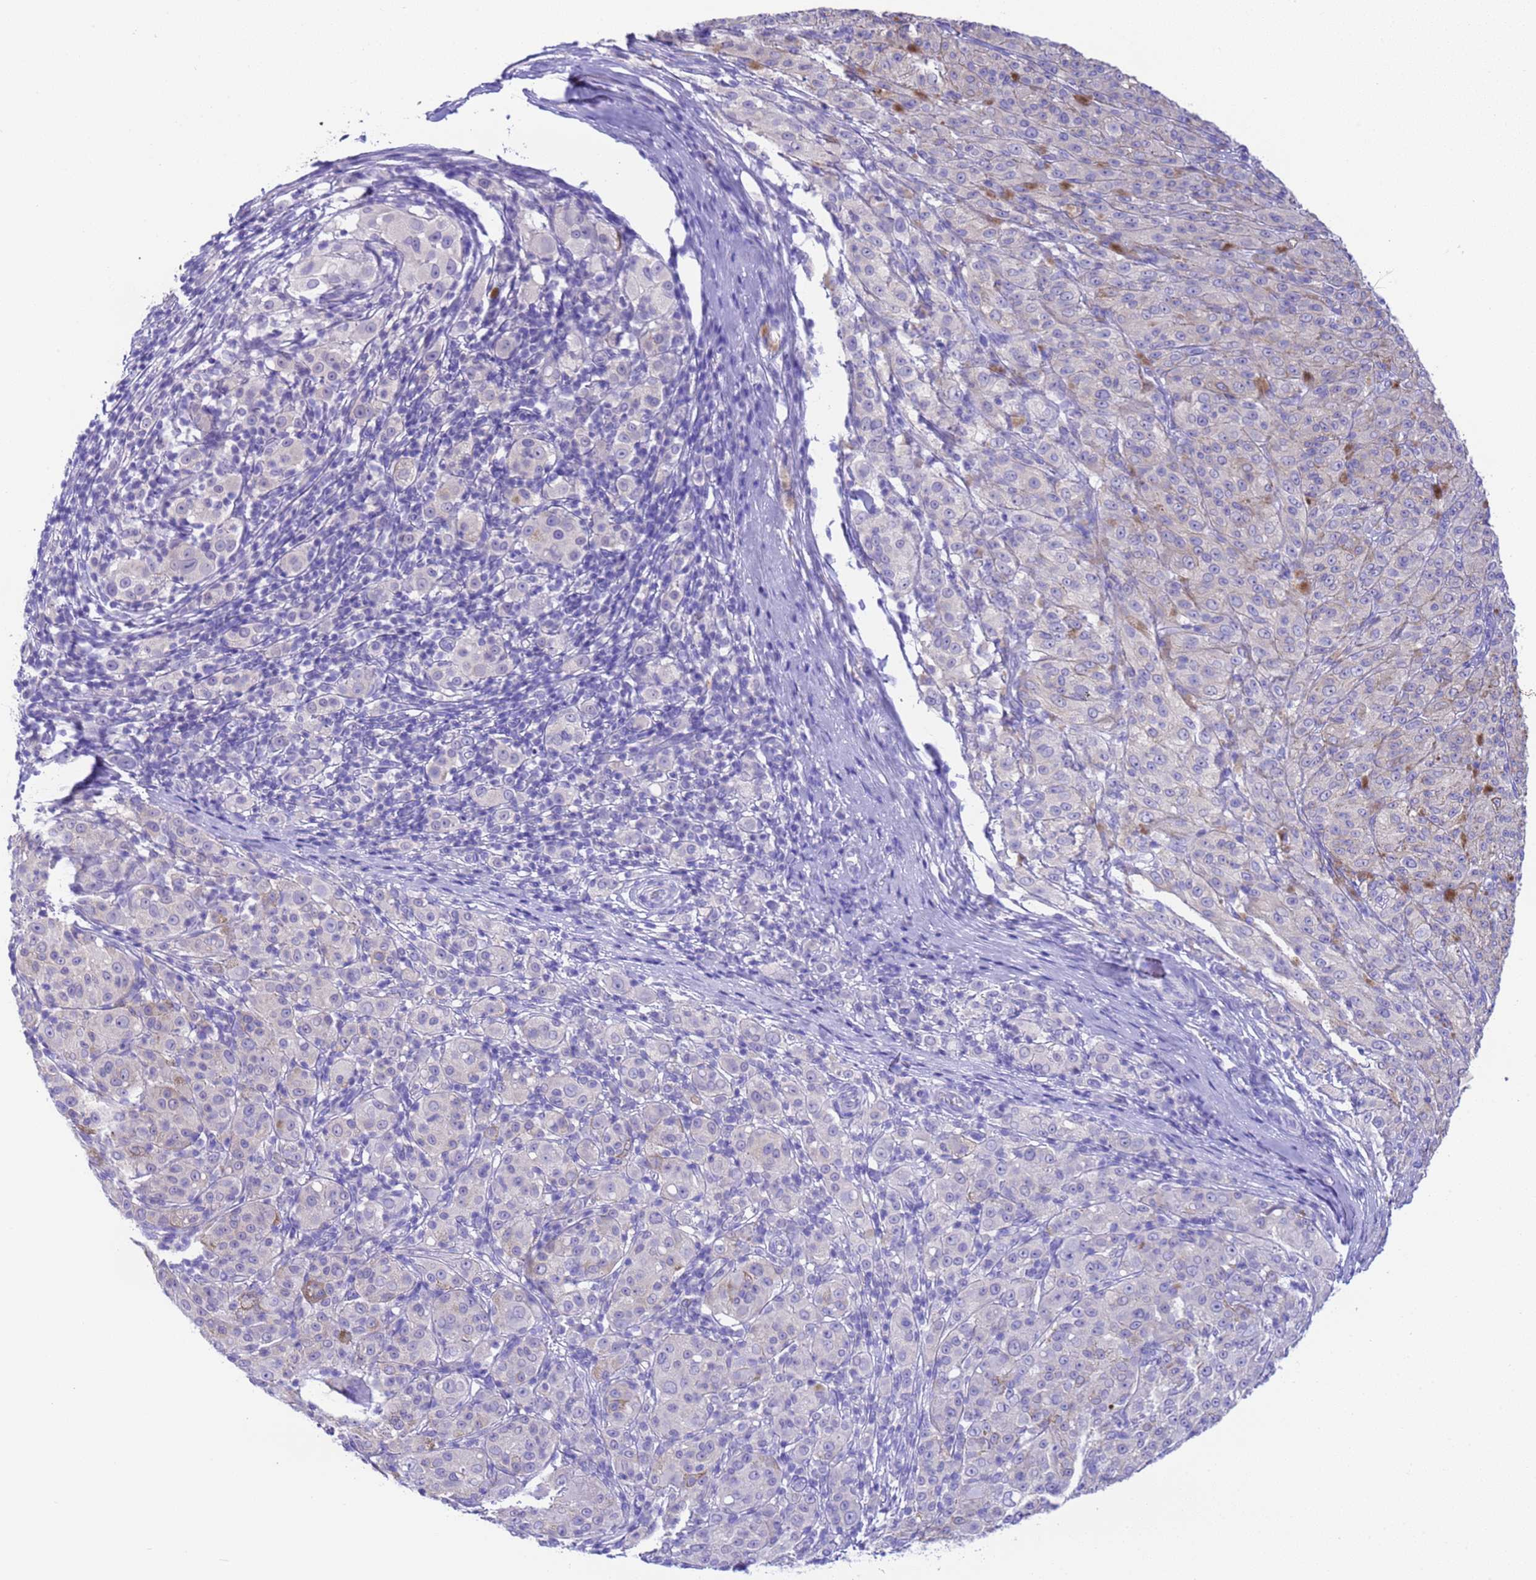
{"staining": {"intensity": "negative", "quantity": "none", "location": "none"}, "tissue": "melanoma", "cell_type": "Tumor cells", "image_type": "cancer", "snomed": [{"axis": "morphology", "description": "Malignant melanoma, NOS"}, {"axis": "topography", "description": "Skin"}], "caption": "Melanoma stained for a protein using immunohistochemistry exhibits no positivity tumor cells.", "gene": "USP38", "patient": {"sex": "female", "age": 52}}